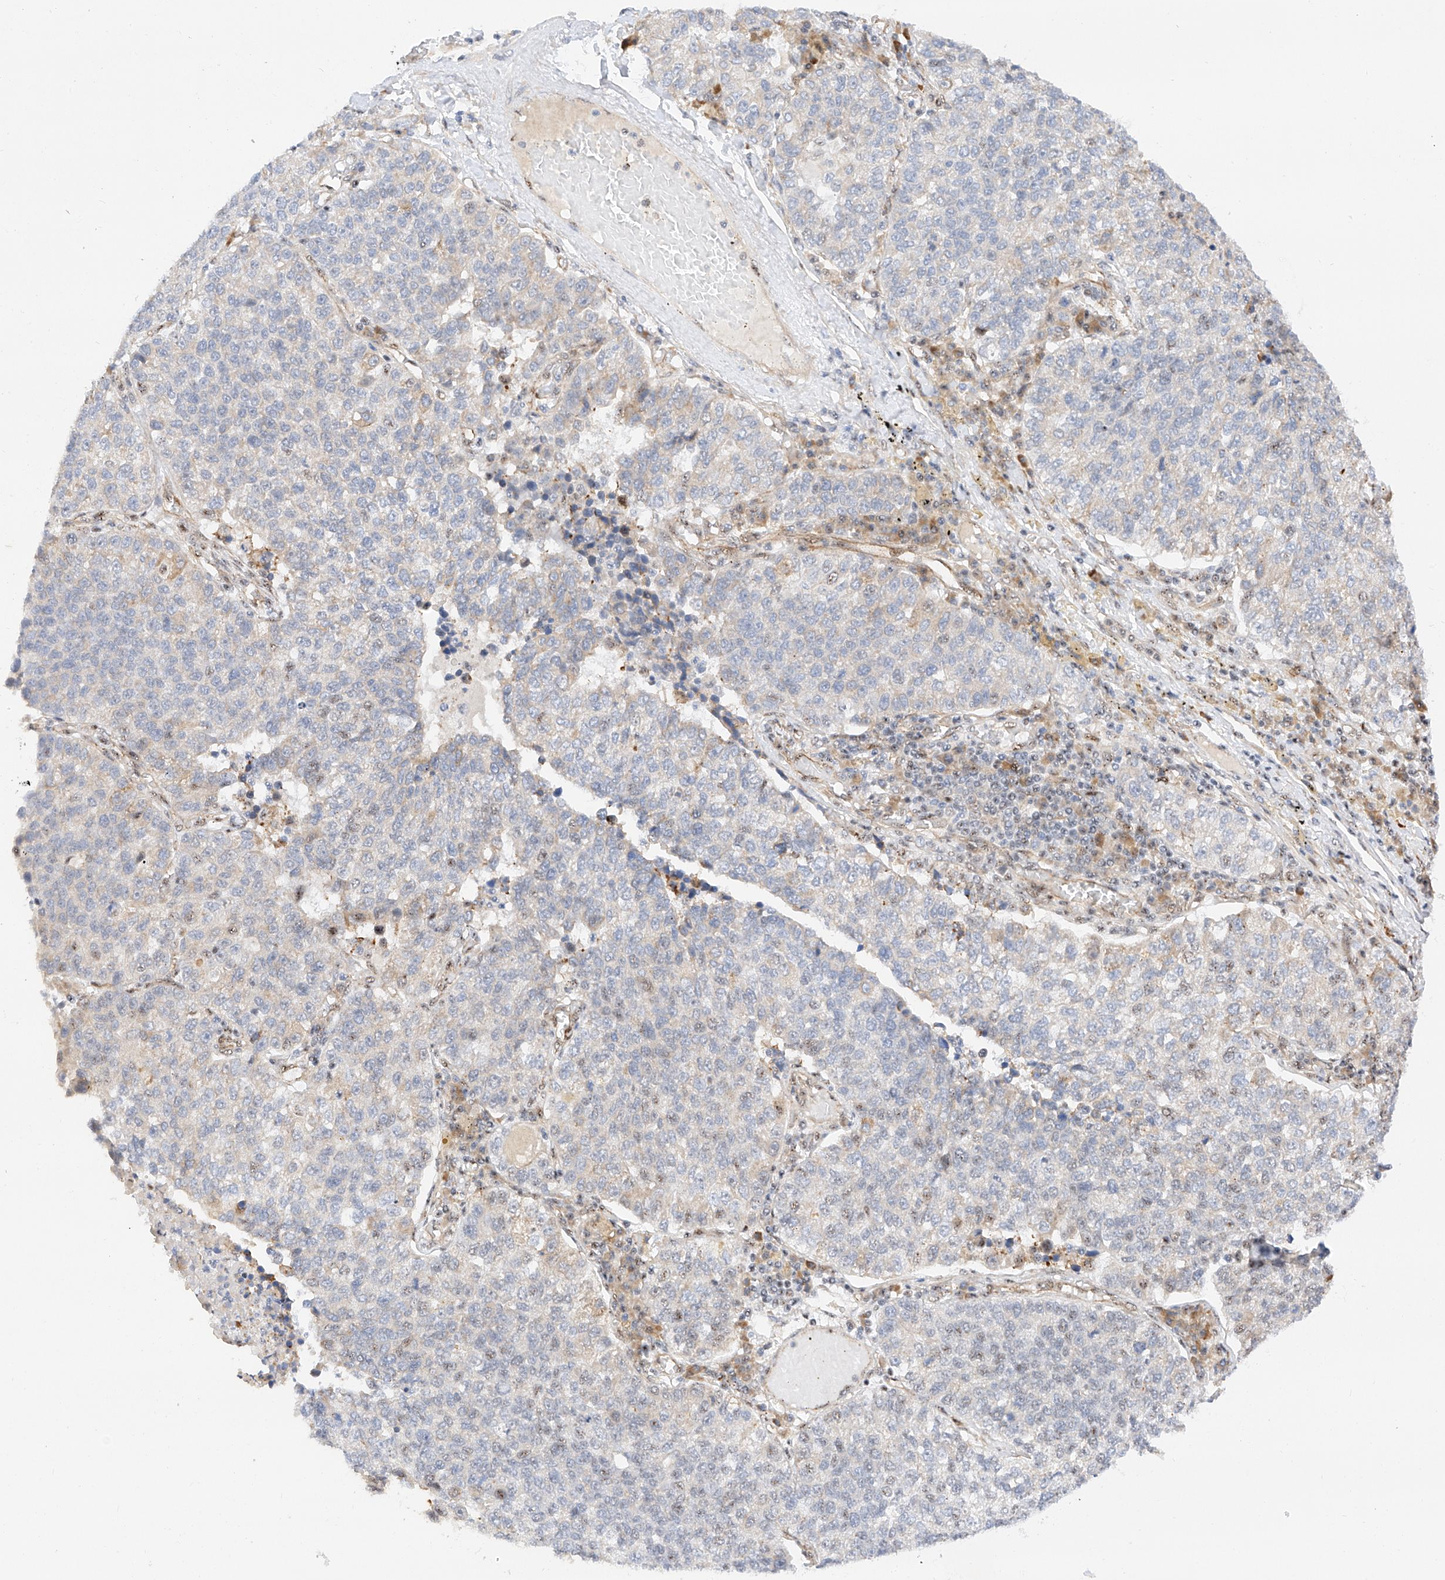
{"staining": {"intensity": "negative", "quantity": "none", "location": "none"}, "tissue": "lung cancer", "cell_type": "Tumor cells", "image_type": "cancer", "snomed": [{"axis": "morphology", "description": "Adenocarcinoma, NOS"}, {"axis": "topography", "description": "Lung"}], "caption": "Image shows no protein expression in tumor cells of lung adenocarcinoma tissue.", "gene": "ATXN7L2", "patient": {"sex": "male", "age": 49}}